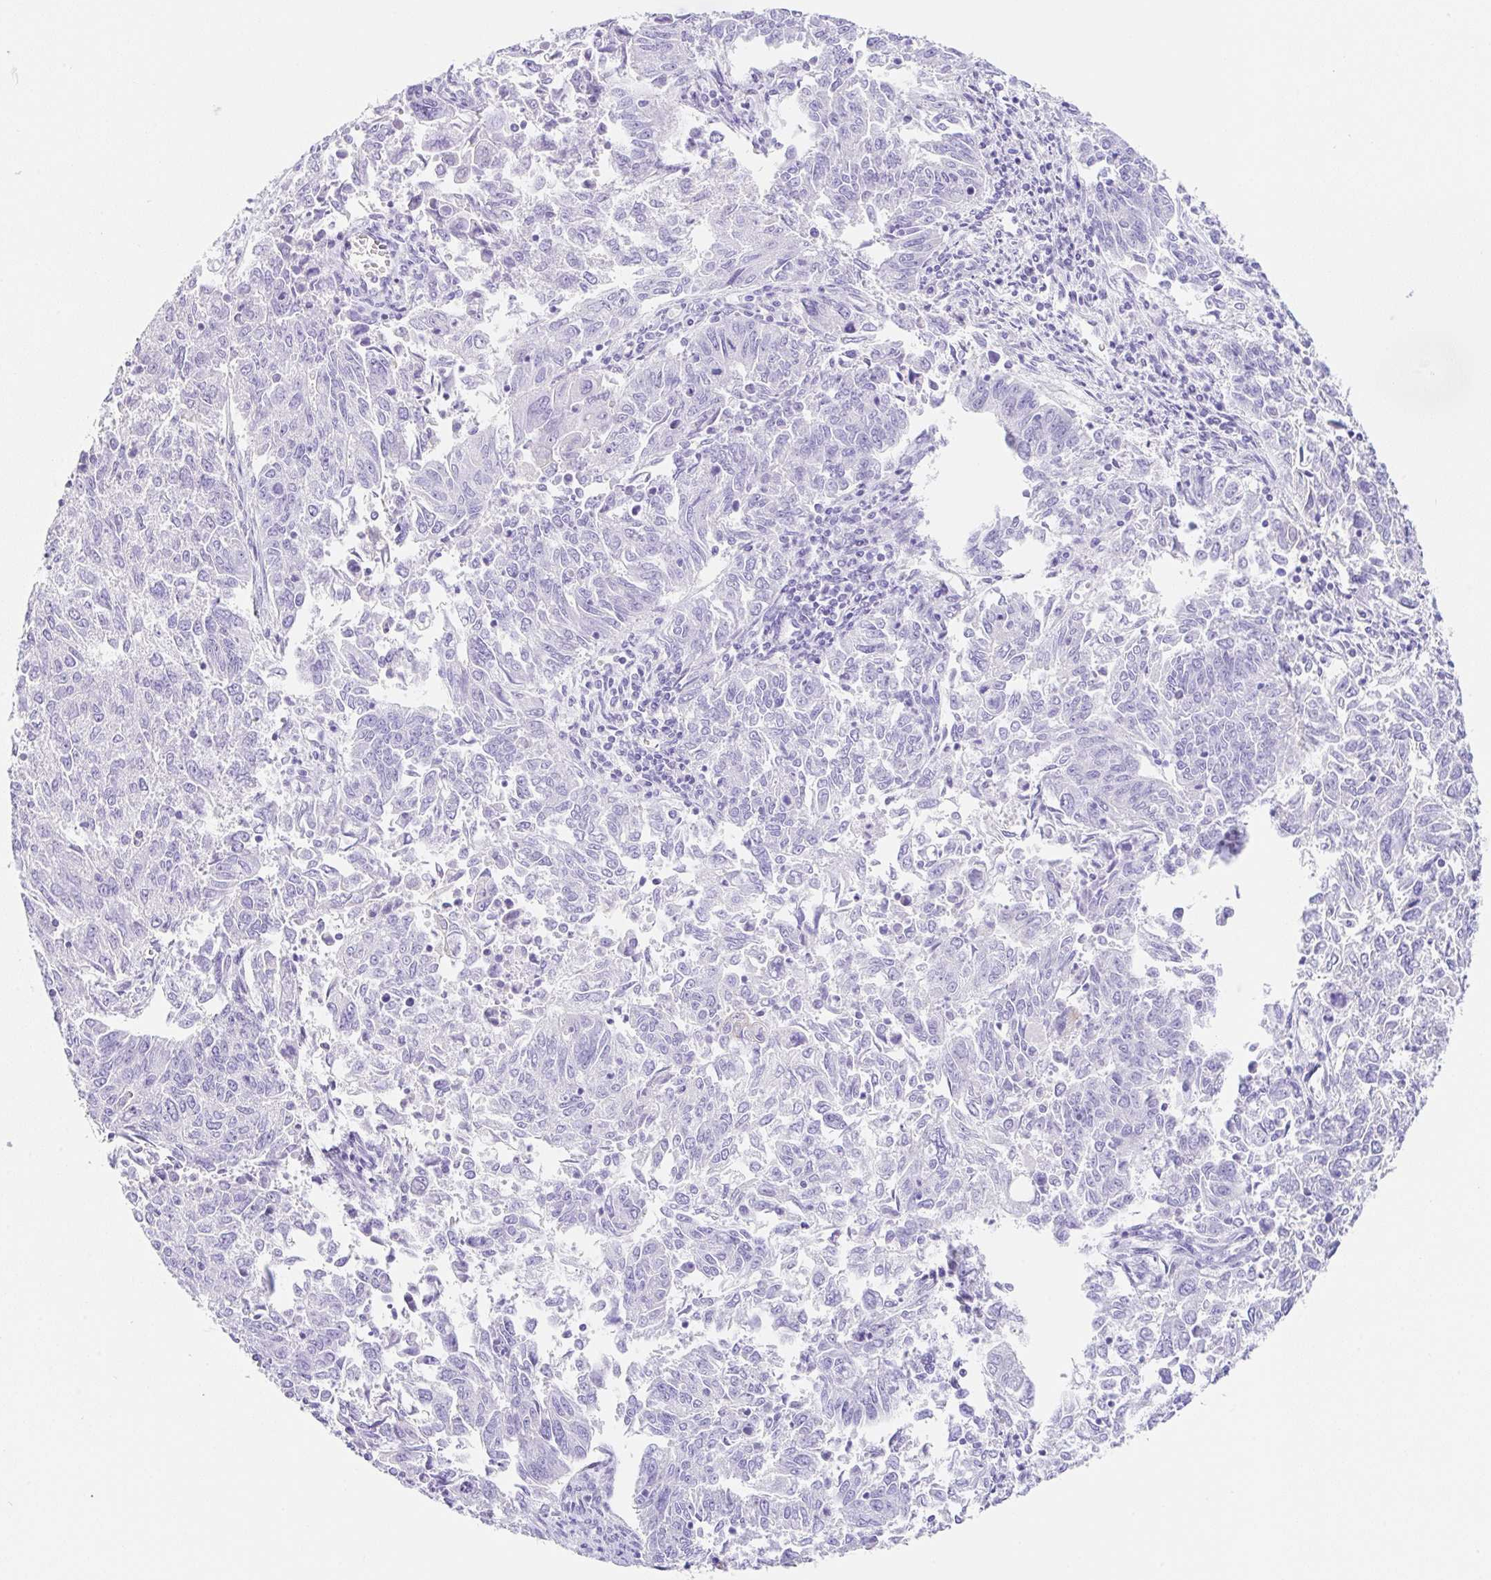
{"staining": {"intensity": "negative", "quantity": "none", "location": "none"}, "tissue": "endometrial cancer", "cell_type": "Tumor cells", "image_type": "cancer", "snomed": [{"axis": "morphology", "description": "Adenocarcinoma, NOS"}, {"axis": "topography", "description": "Endometrium"}], "caption": "This is an IHC micrograph of human endometrial adenocarcinoma. There is no staining in tumor cells.", "gene": "CLDND2", "patient": {"sex": "female", "age": 42}}